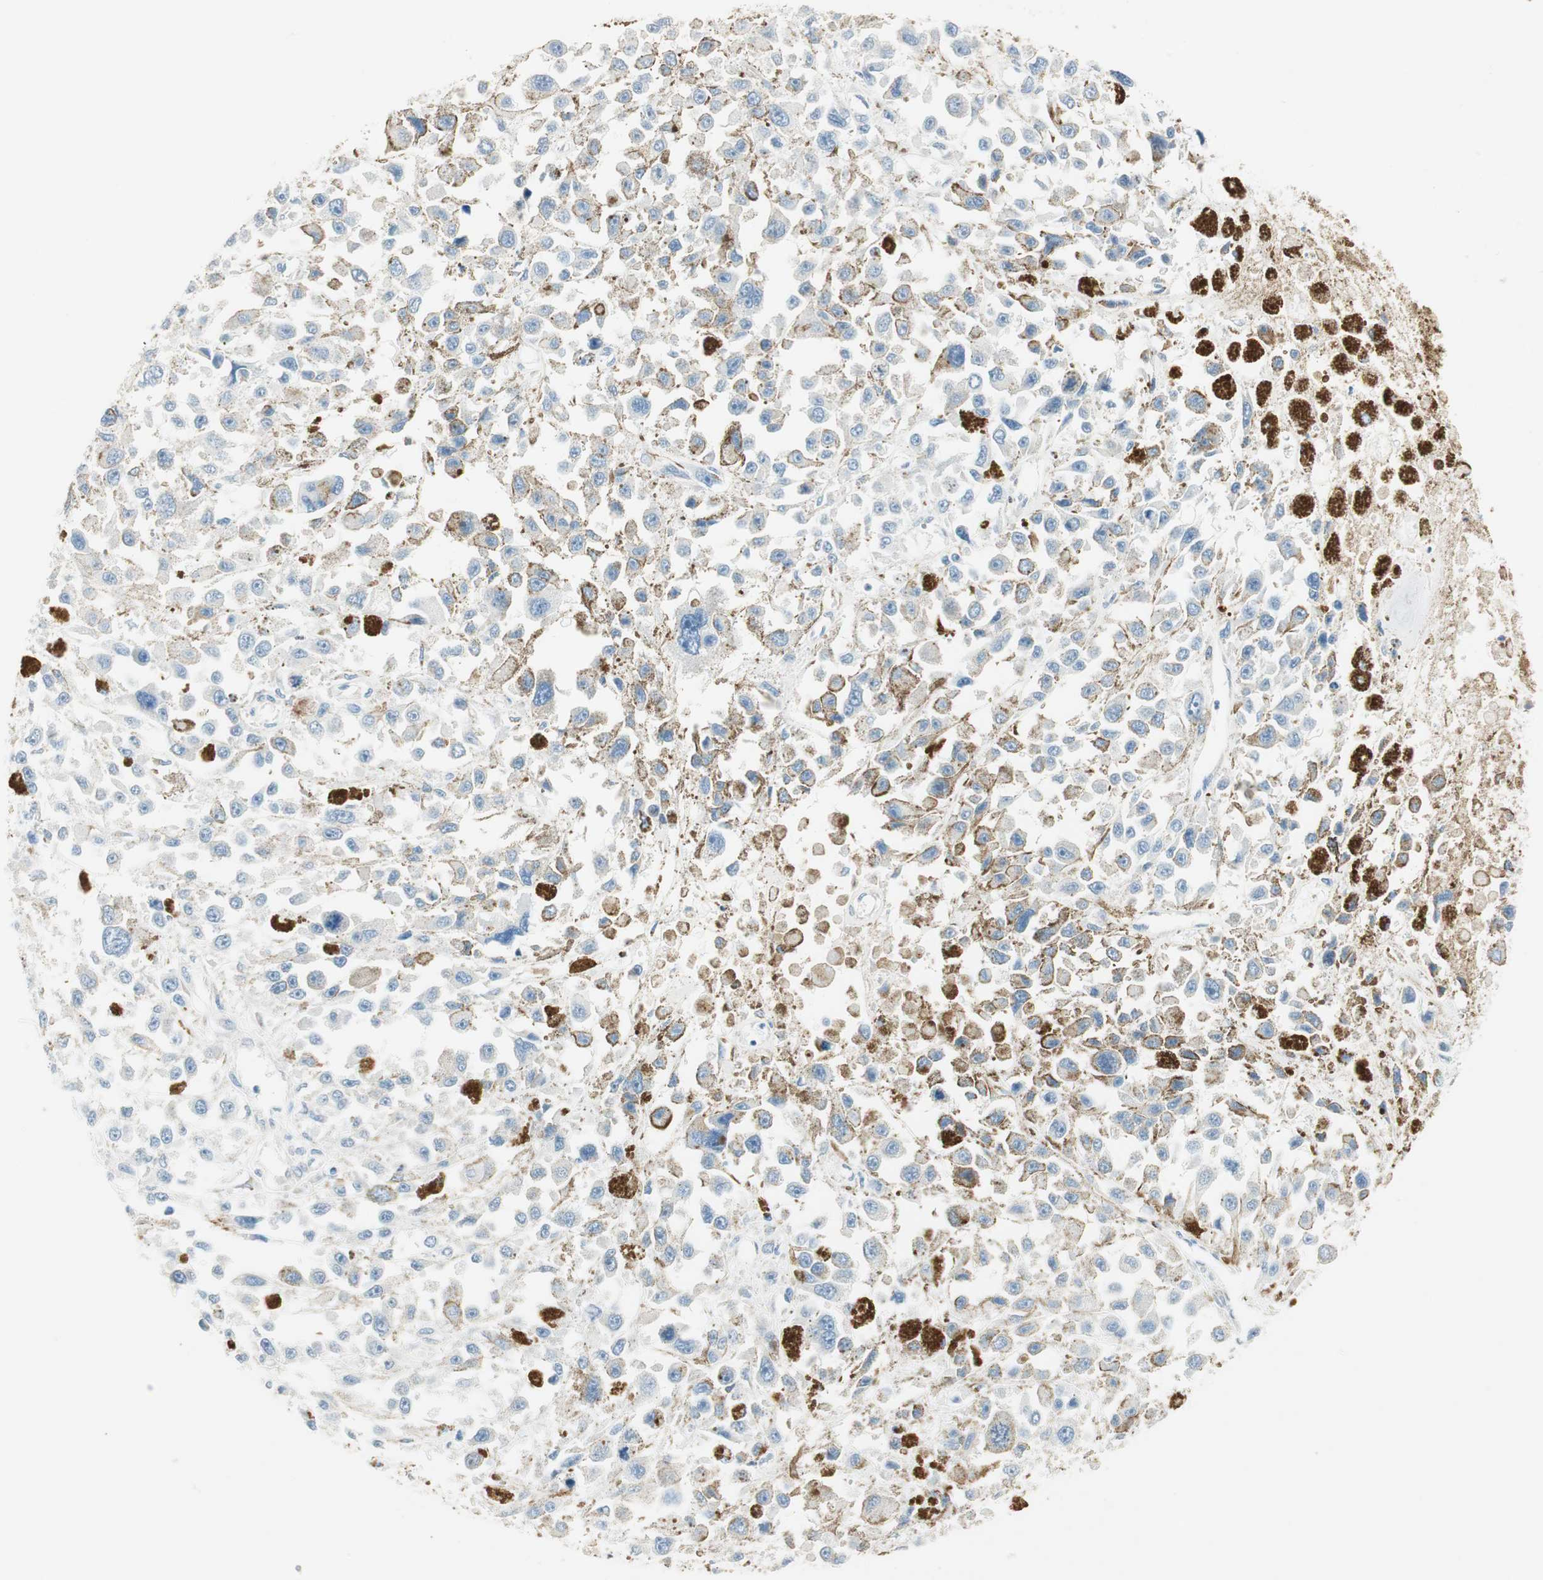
{"staining": {"intensity": "negative", "quantity": "none", "location": "none"}, "tissue": "melanoma", "cell_type": "Tumor cells", "image_type": "cancer", "snomed": [{"axis": "morphology", "description": "Malignant melanoma, Metastatic site"}, {"axis": "topography", "description": "Lymph node"}], "caption": "This is a micrograph of immunohistochemistry (IHC) staining of melanoma, which shows no positivity in tumor cells. (Immunohistochemistry (ihc), brightfield microscopy, high magnification).", "gene": "CDK3", "patient": {"sex": "male", "age": 59}}